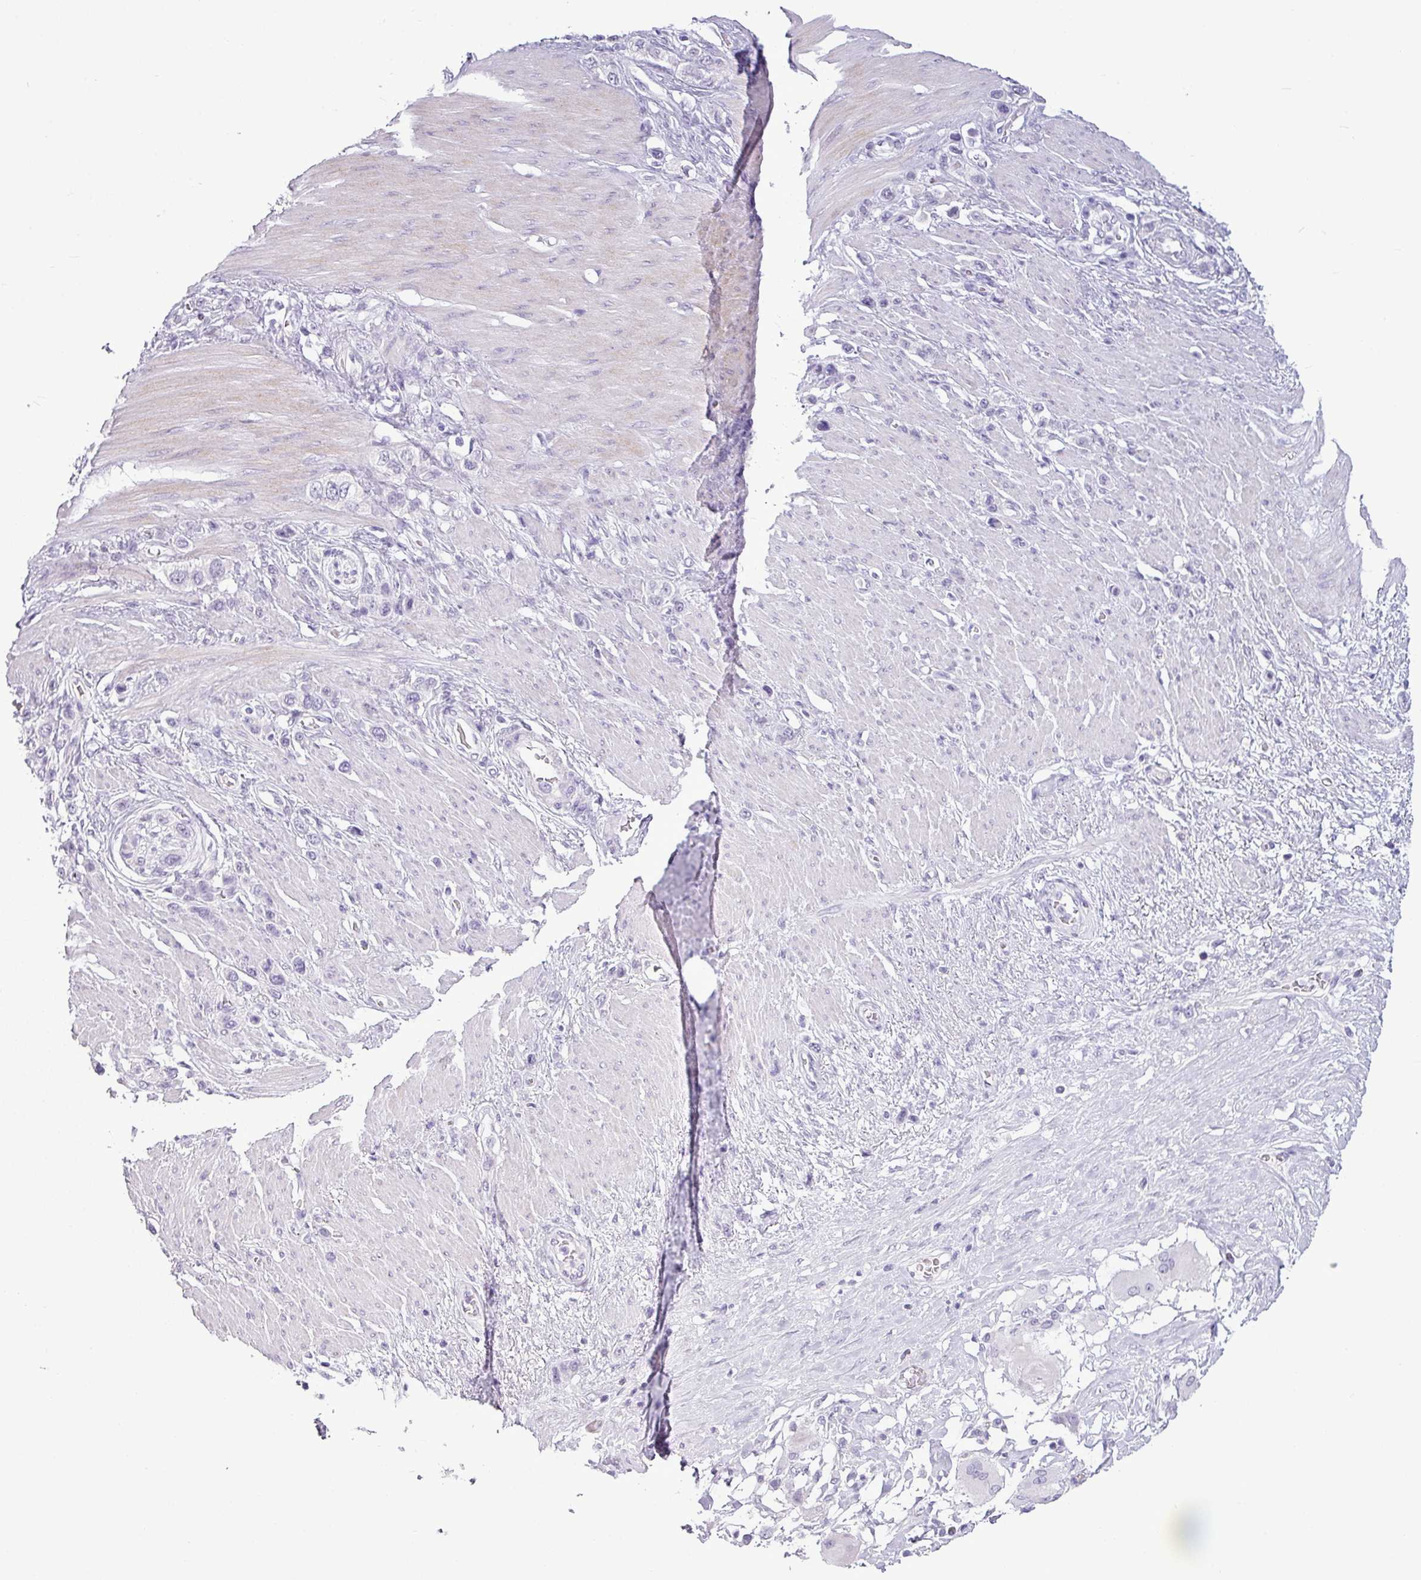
{"staining": {"intensity": "negative", "quantity": "none", "location": "none"}, "tissue": "stomach cancer", "cell_type": "Tumor cells", "image_type": "cancer", "snomed": [{"axis": "morphology", "description": "Adenocarcinoma, NOS"}, {"axis": "morphology", "description": "Adenocarcinoma, High grade"}, {"axis": "topography", "description": "Stomach, upper"}, {"axis": "topography", "description": "Stomach, lower"}], "caption": "Immunohistochemical staining of human stomach cancer reveals no significant staining in tumor cells.", "gene": "AMY2A", "patient": {"sex": "female", "age": 65}}